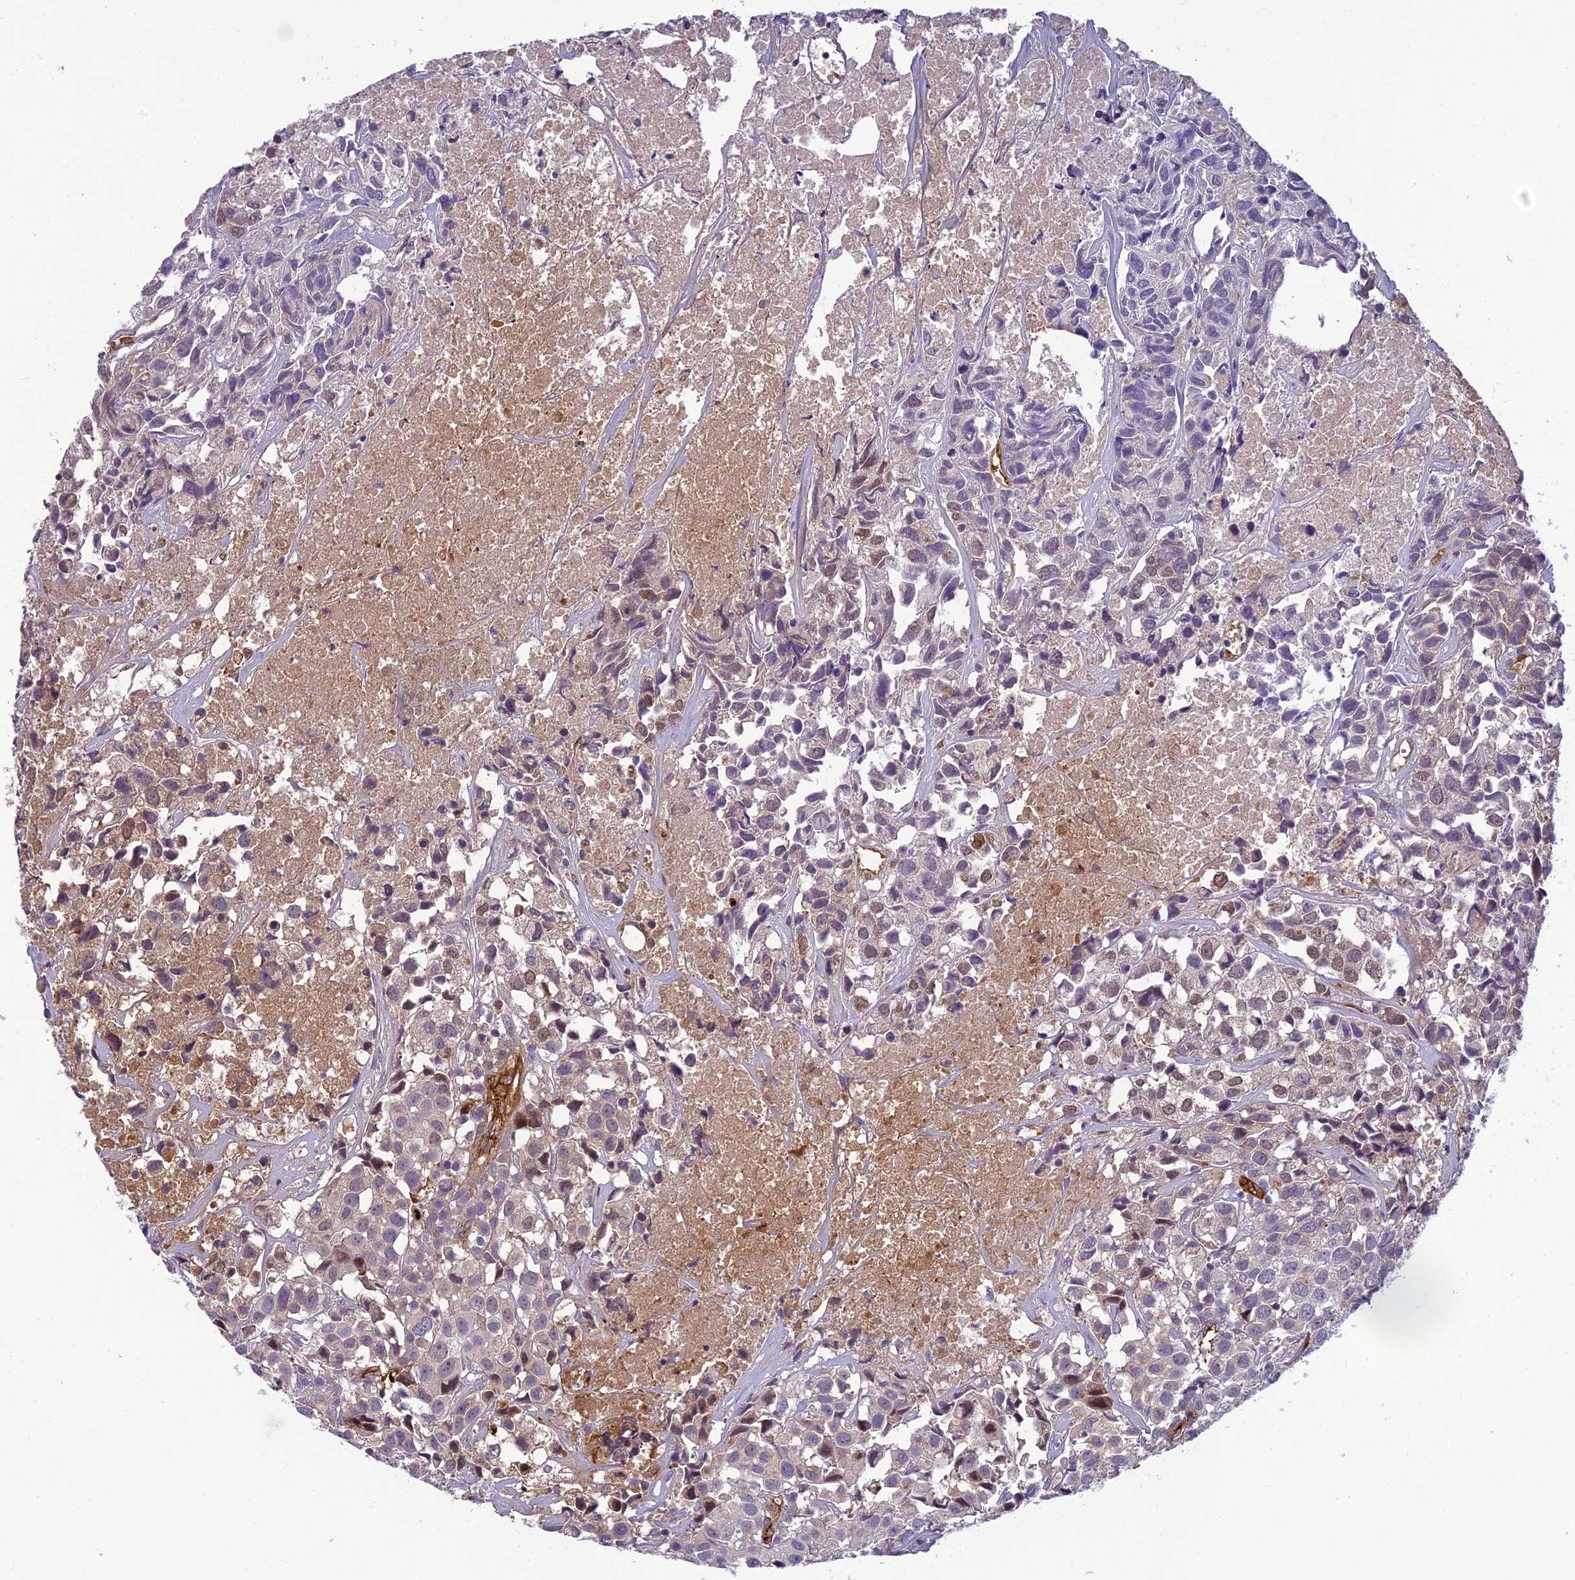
{"staining": {"intensity": "negative", "quantity": "none", "location": "none"}, "tissue": "urothelial cancer", "cell_type": "Tumor cells", "image_type": "cancer", "snomed": [{"axis": "morphology", "description": "Urothelial carcinoma, High grade"}, {"axis": "topography", "description": "Urinary bladder"}], "caption": "A histopathology image of high-grade urothelial carcinoma stained for a protein demonstrates no brown staining in tumor cells. (Stains: DAB immunohistochemistry (IHC) with hematoxylin counter stain, Microscopy: brightfield microscopy at high magnification).", "gene": "CLEC11A", "patient": {"sex": "female", "age": 75}}